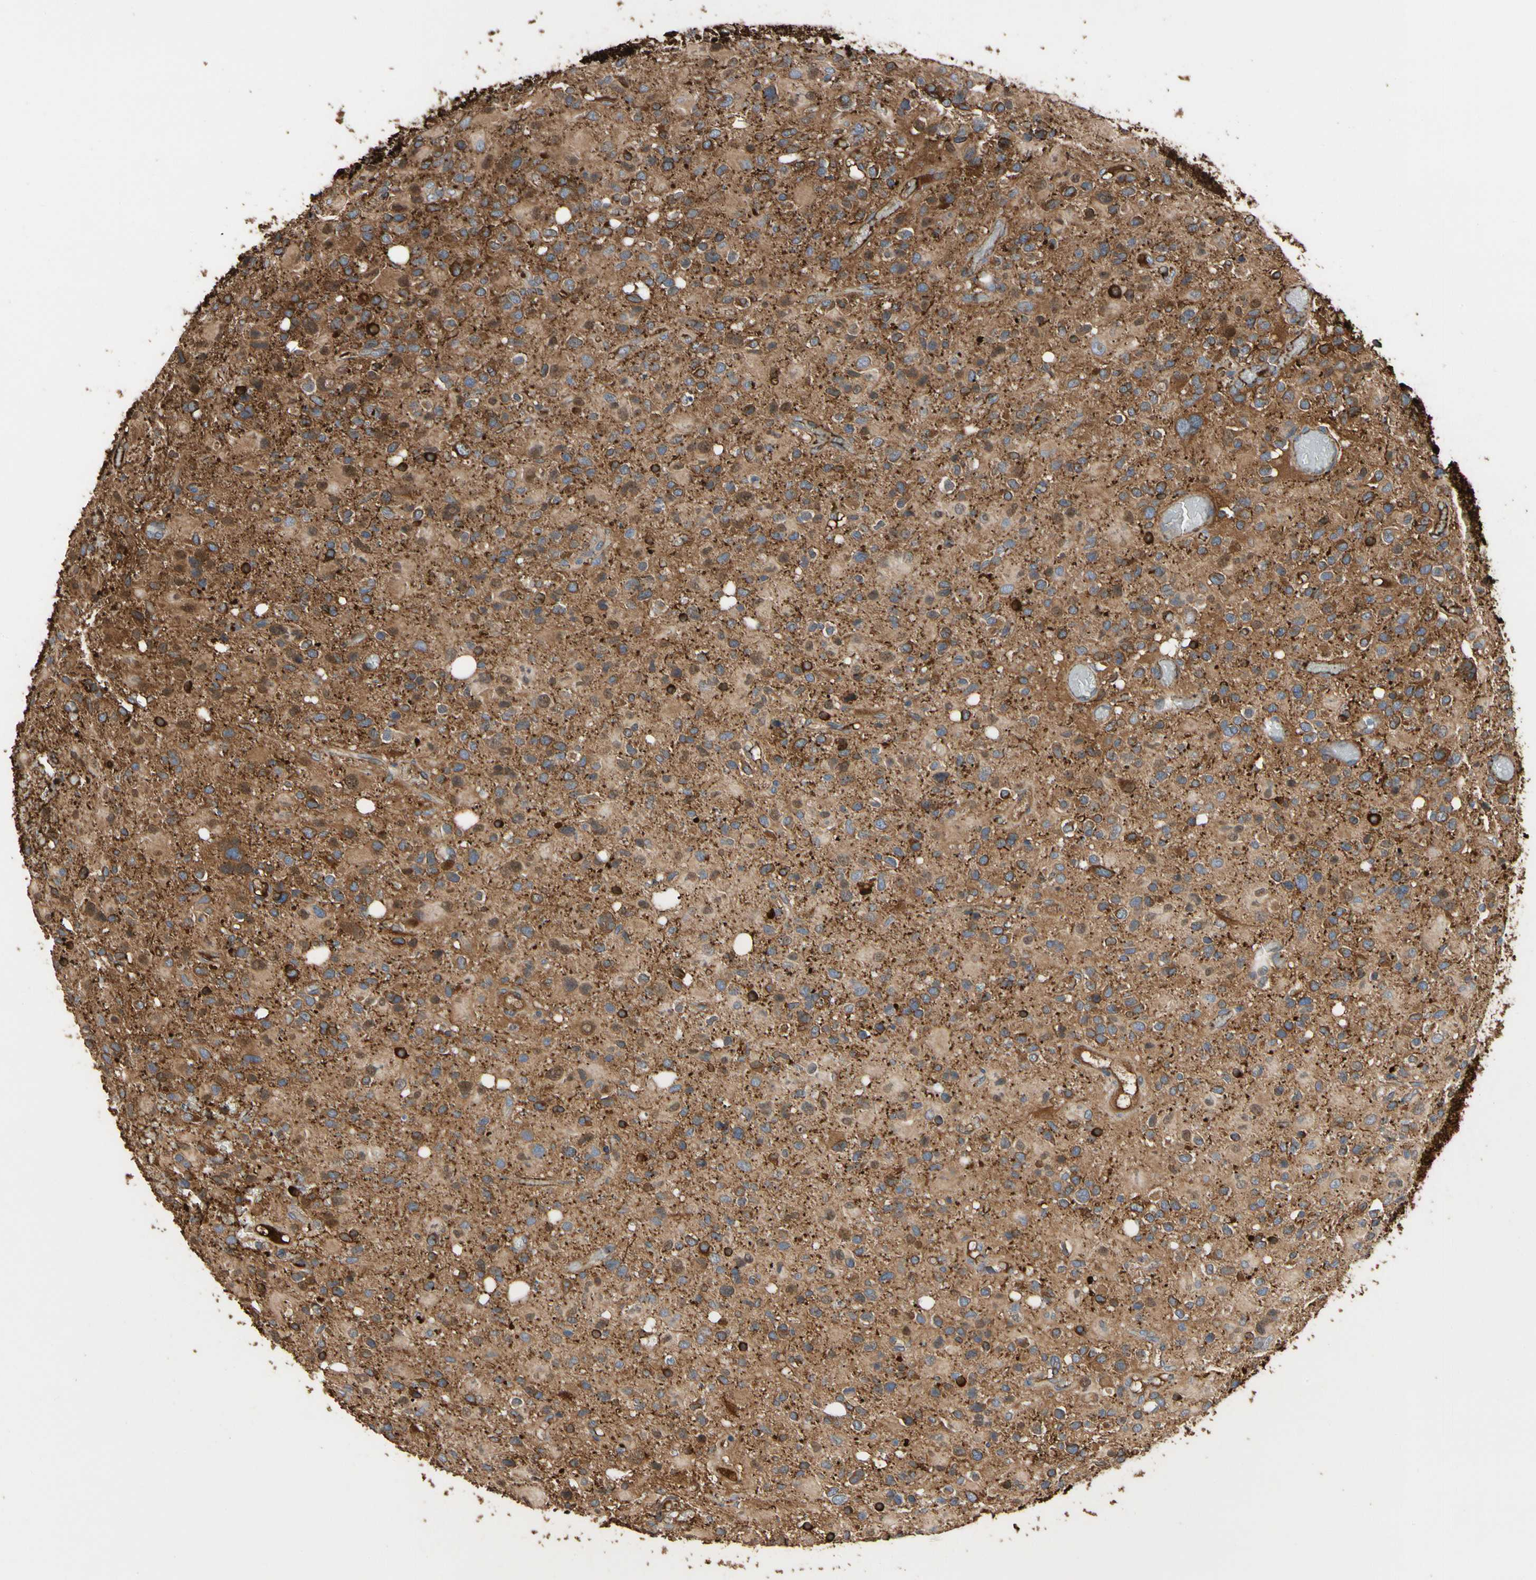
{"staining": {"intensity": "weak", "quantity": ">75%", "location": "cytoplasmic/membranous"}, "tissue": "glioma", "cell_type": "Tumor cells", "image_type": "cancer", "snomed": [{"axis": "morphology", "description": "Glioma, malignant, High grade"}, {"axis": "topography", "description": "Brain"}], "caption": "This is an image of IHC staining of glioma, which shows weak positivity in the cytoplasmic/membranous of tumor cells.", "gene": "TUBA1A", "patient": {"sex": "male", "age": 48}}